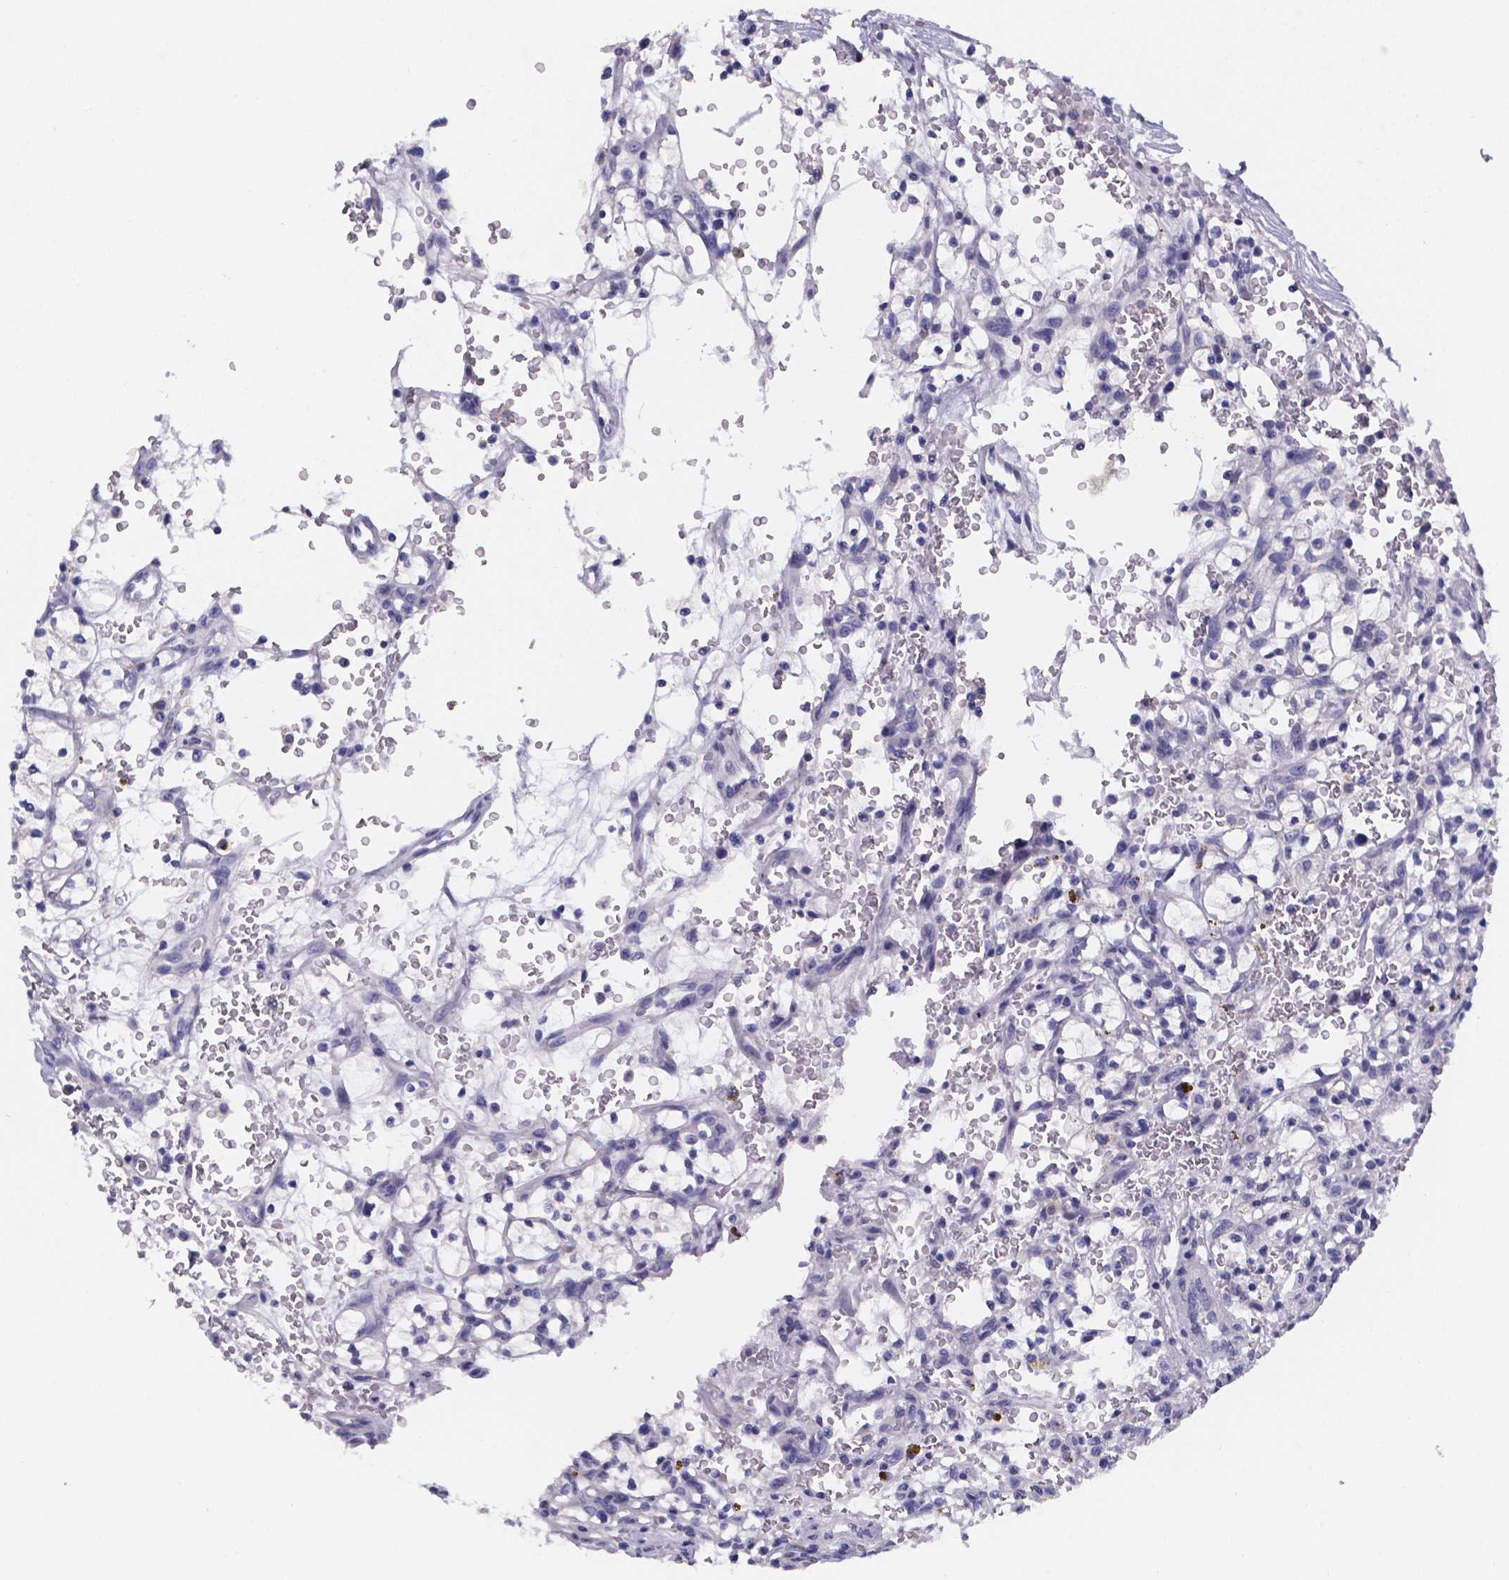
{"staining": {"intensity": "negative", "quantity": "none", "location": "none"}, "tissue": "renal cancer", "cell_type": "Tumor cells", "image_type": "cancer", "snomed": [{"axis": "morphology", "description": "Adenocarcinoma, NOS"}, {"axis": "topography", "description": "Kidney"}], "caption": "Immunohistochemical staining of adenocarcinoma (renal) displays no significant expression in tumor cells.", "gene": "PAH", "patient": {"sex": "female", "age": 64}}